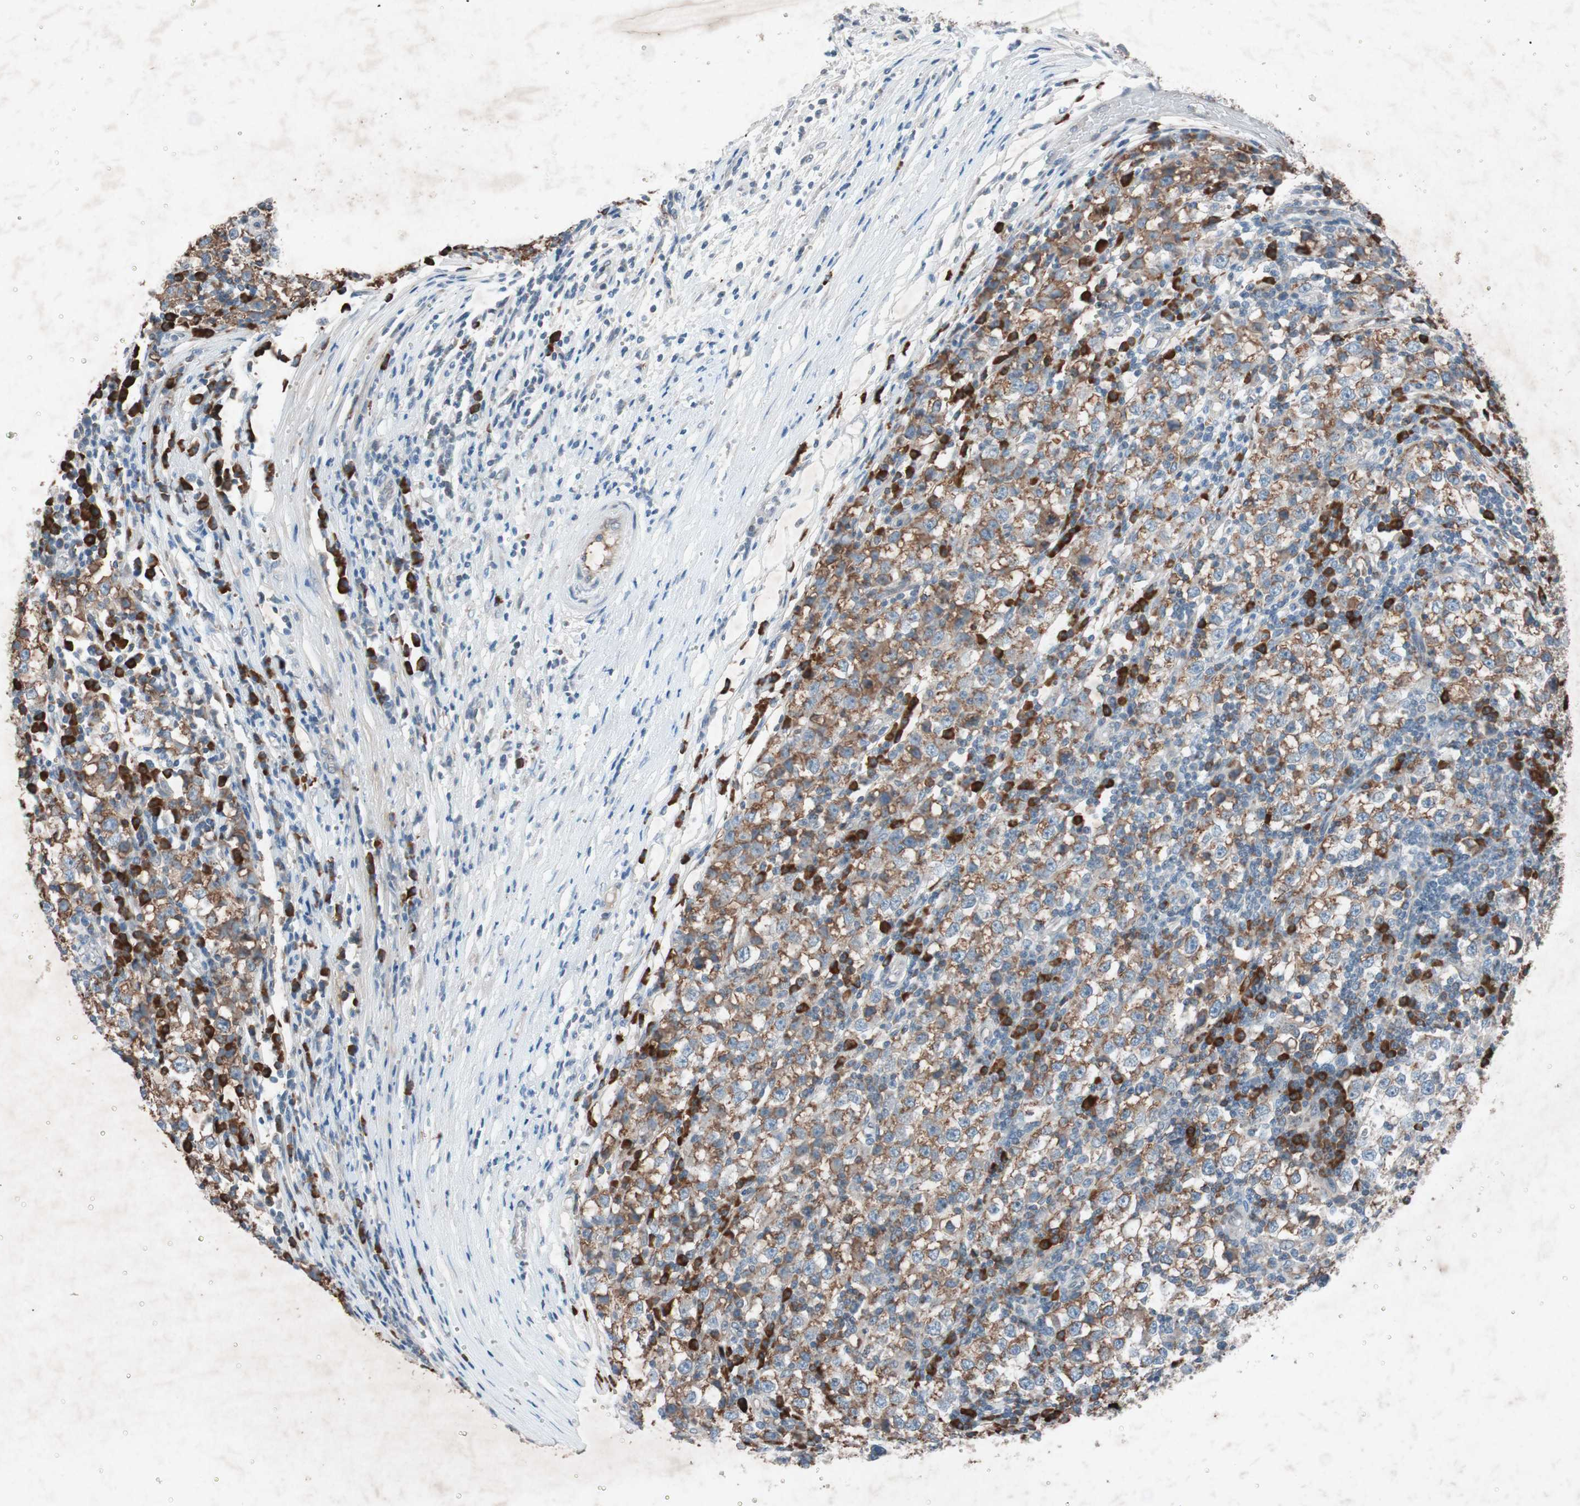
{"staining": {"intensity": "moderate", "quantity": "25%-75%", "location": "cytoplasmic/membranous"}, "tissue": "testis cancer", "cell_type": "Tumor cells", "image_type": "cancer", "snomed": [{"axis": "morphology", "description": "Seminoma, NOS"}, {"axis": "topography", "description": "Testis"}], "caption": "Protein analysis of seminoma (testis) tissue demonstrates moderate cytoplasmic/membranous positivity in approximately 25%-75% of tumor cells.", "gene": "GRB7", "patient": {"sex": "male", "age": 65}}